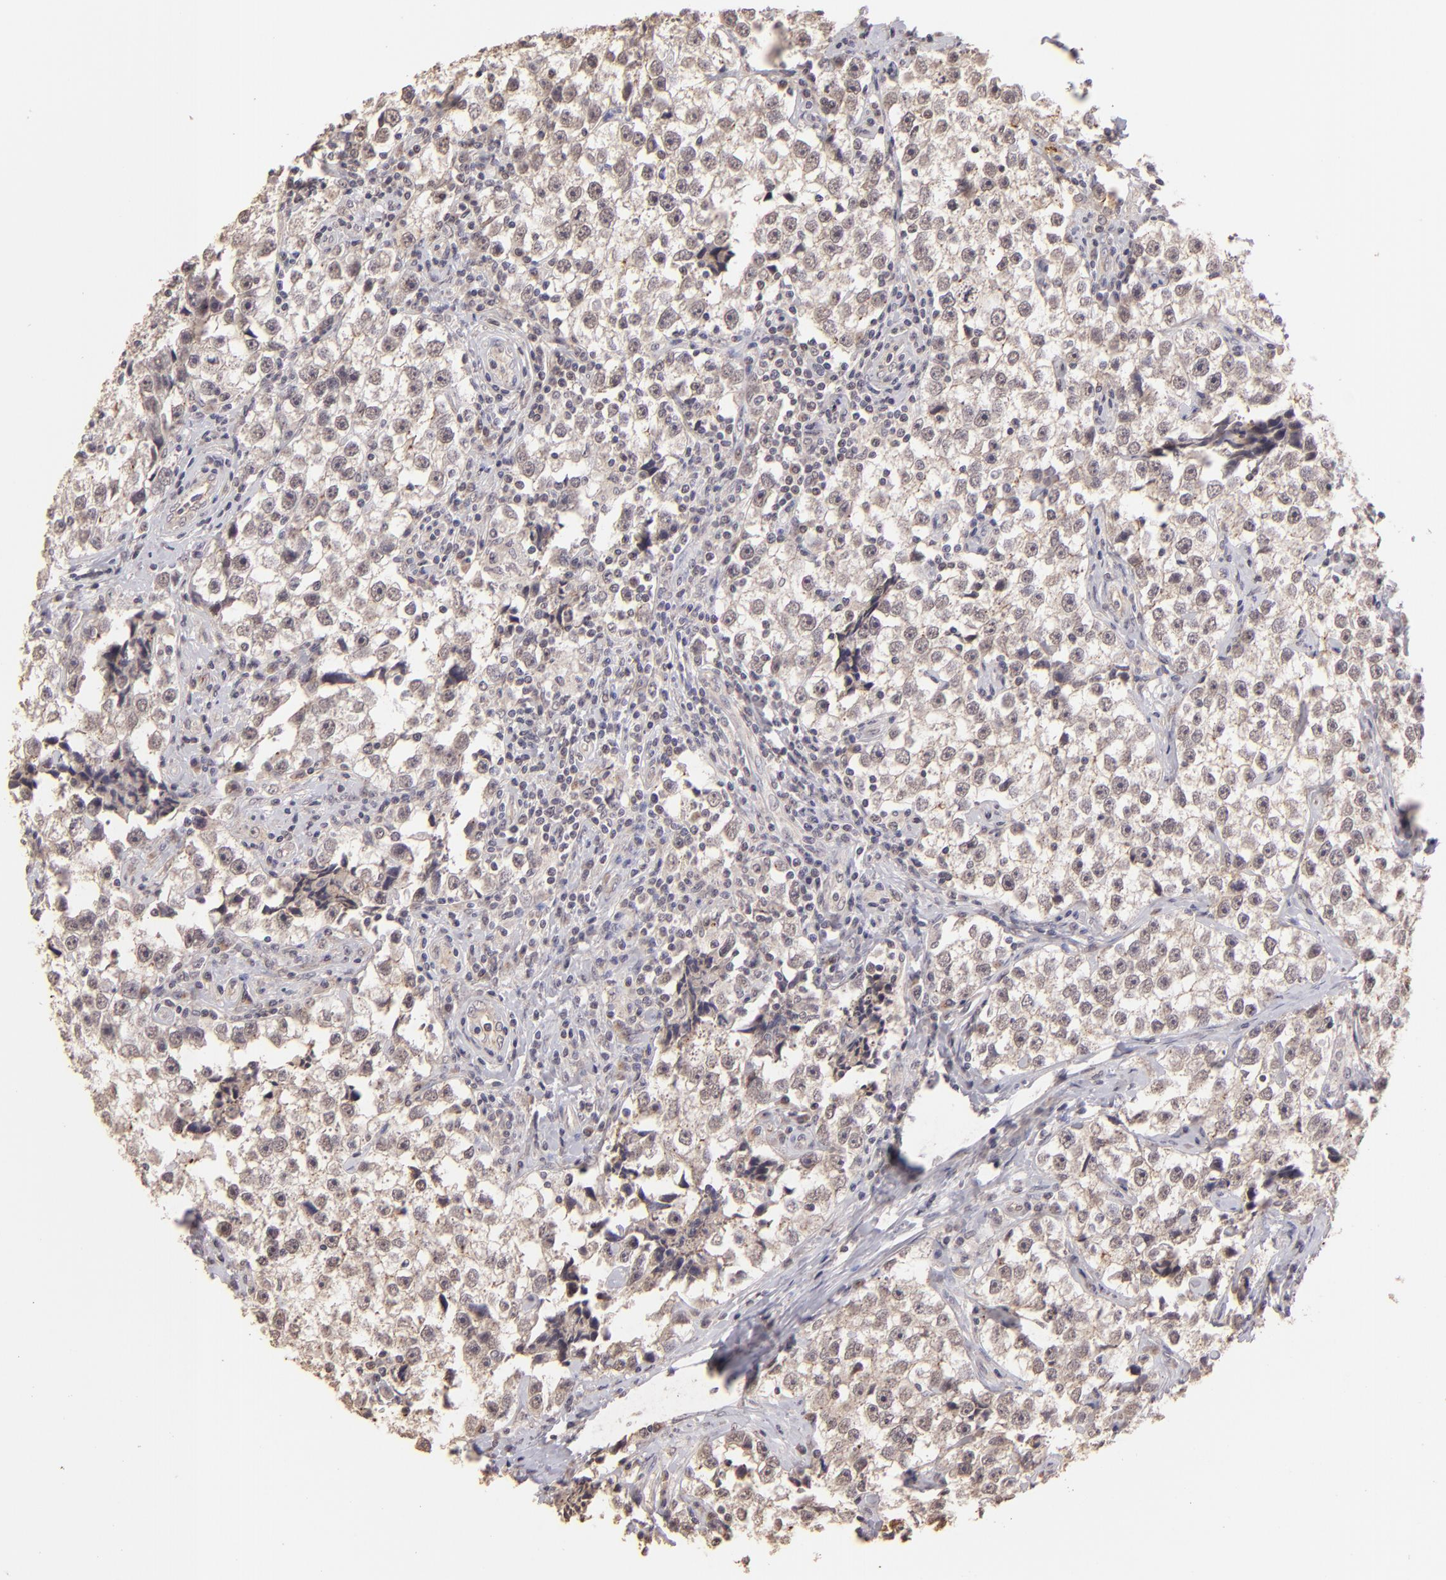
{"staining": {"intensity": "moderate", "quantity": "<25%", "location": "cytoplasmic/membranous,nuclear"}, "tissue": "testis cancer", "cell_type": "Tumor cells", "image_type": "cancer", "snomed": [{"axis": "morphology", "description": "Seminoma, NOS"}, {"axis": "topography", "description": "Testis"}], "caption": "Immunohistochemistry of testis seminoma shows low levels of moderate cytoplasmic/membranous and nuclear expression in approximately <25% of tumor cells.", "gene": "CLDN1", "patient": {"sex": "male", "age": 32}}